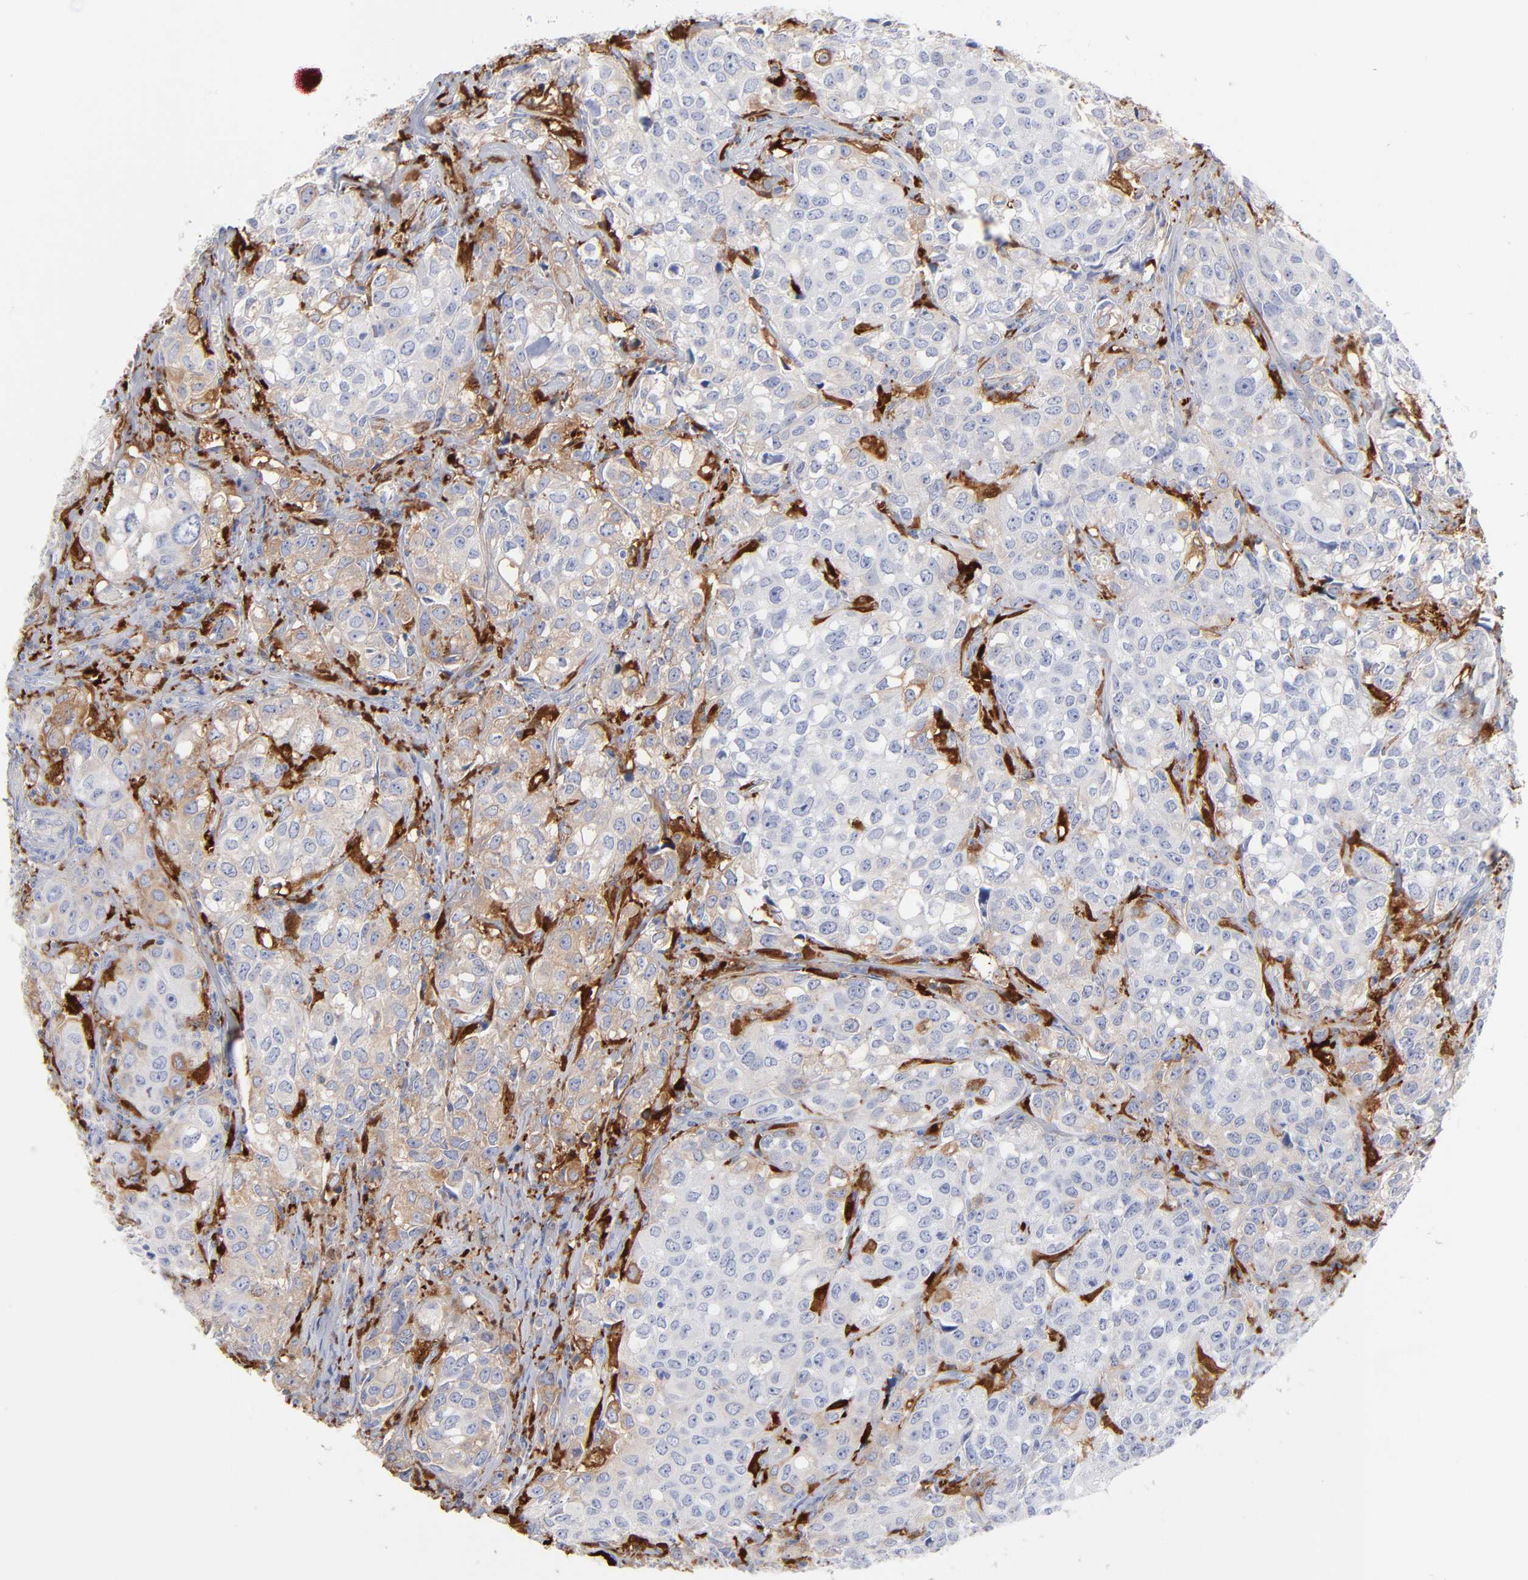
{"staining": {"intensity": "negative", "quantity": "none", "location": "none"}, "tissue": "urothelial cancer", "cell_type": "Tumor cells", "image_type": "cancer", "snomed": [{"axis": "morphology", "description": "Urothelial carcinoma, High grade"}, {"axis": "topography", "description": "Urinary bladder"}], "caption": "This histopathology image is of urothelial carcinoma (high-grade) stained with immunohistochemistry (IHC) to label a protein in brown with the nuclei are counter-stained blue. There is no expression in tumor cells.", "gene": "IFIT2", "patient": {"sex": "female", "age": 75}}